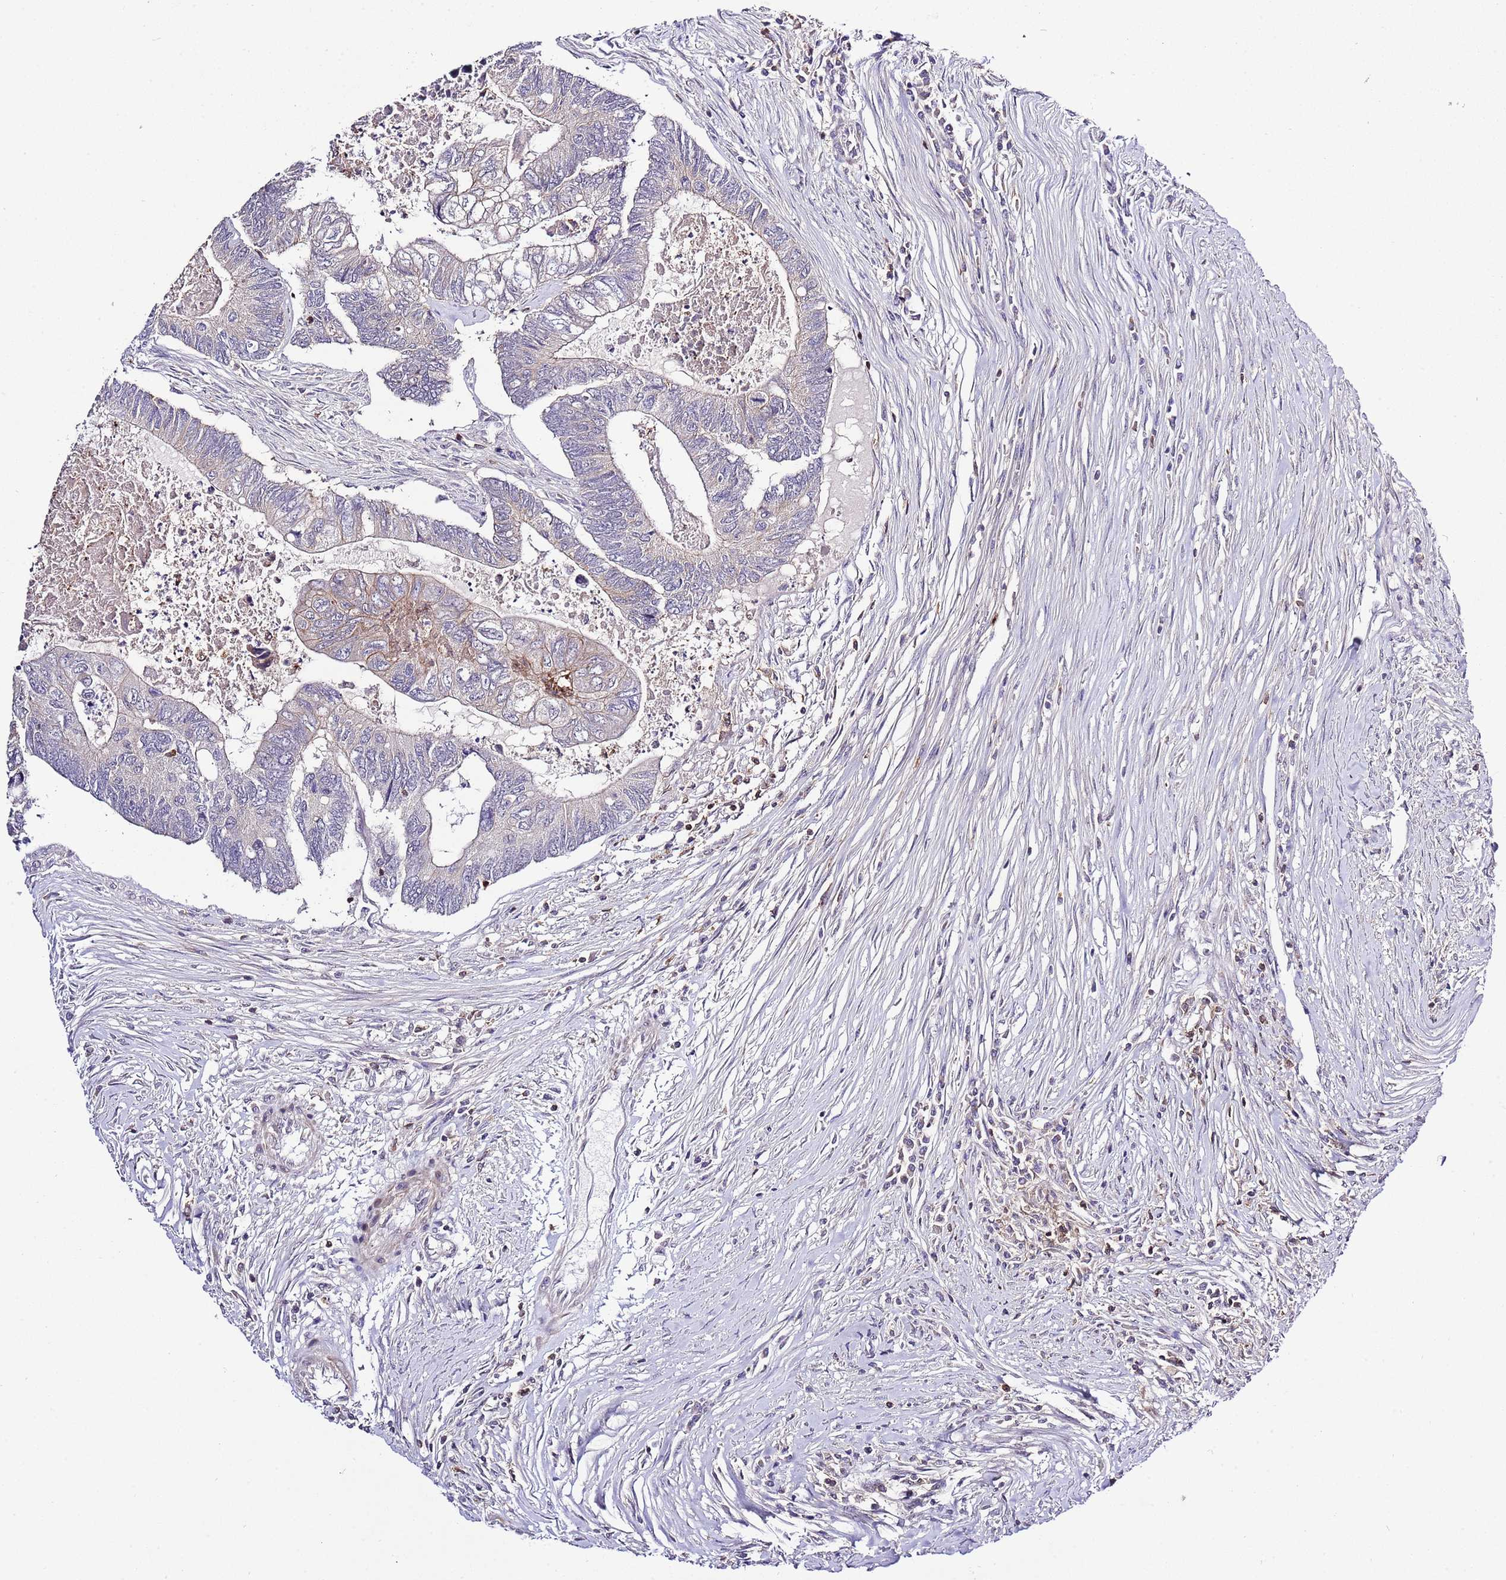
{"staining": {"intensity": "negative", "quantity": "none", "location": "none"}, "tissue": "colorectal cancer", "cell_type": "Tumor cells", "image_type": "cancer", "snomed": [{"axis": "morphology", "description": "Adenocarcinoma, NOS"}, {"axis": "topography", "description": "Colon"}], "caption": "Tumor cells are negative for protein expression in human colorectal cancer.", "gene": "EFHD1", "patient": {"sex": "female", "age": 67}}